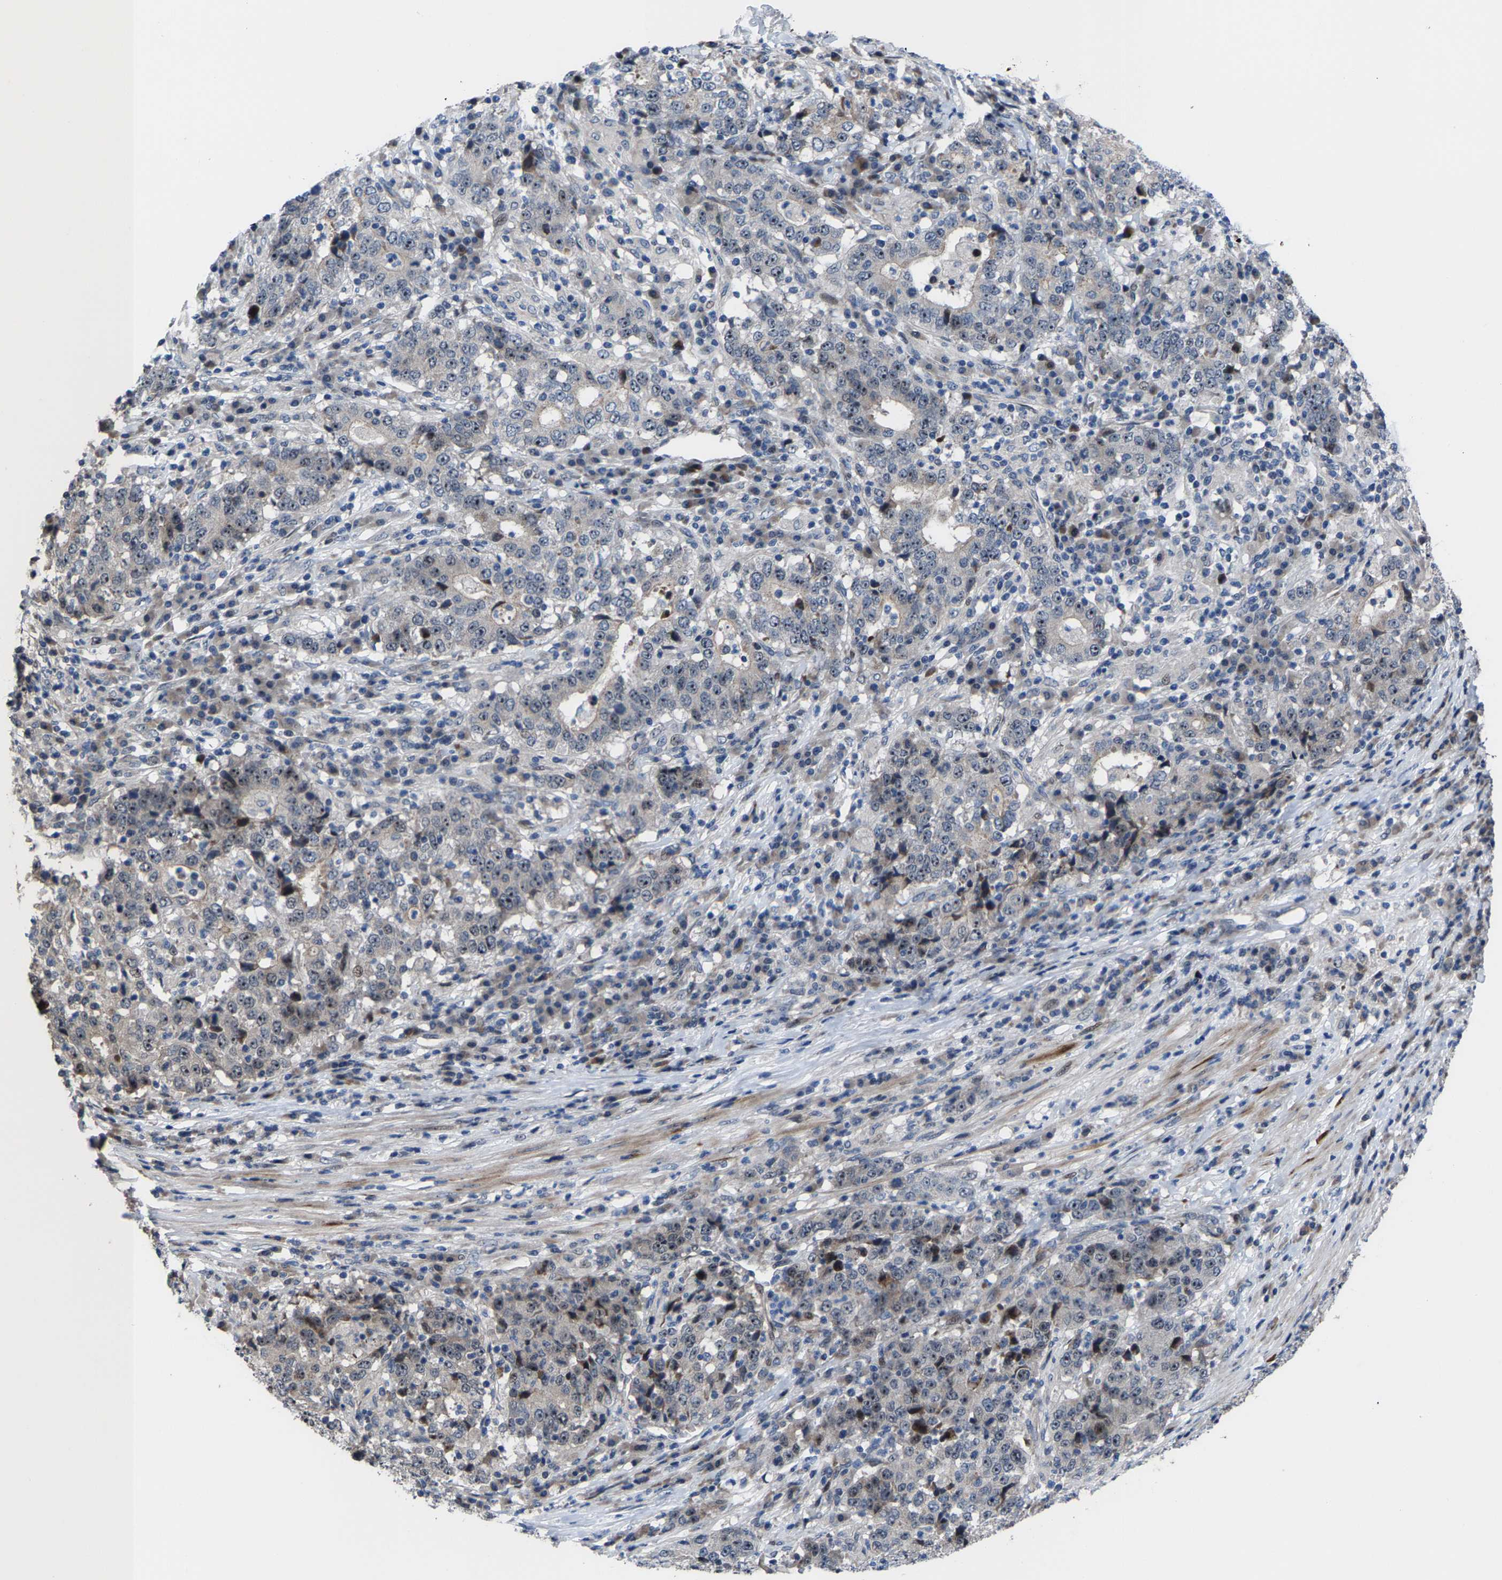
{"staining": {"intensity": "negative", "quantity": "none", "location": "none"}, "tissue": "stomach cancer", "cell_type": "Tumor cells", "image_type": "cancer", "snomed": [{"axis": "morphology", "description": "Adenocarcinoma, NOS"}, {"axis": "topography", "description": "Stomach"}], "caption": "A high-resolution image shows IHC staining of stomach adenocarcinoma, which exhibits no significant expression in tumor cells.", "gene": "HAUS6", "patient": {"sex": "male", "age": 59}}